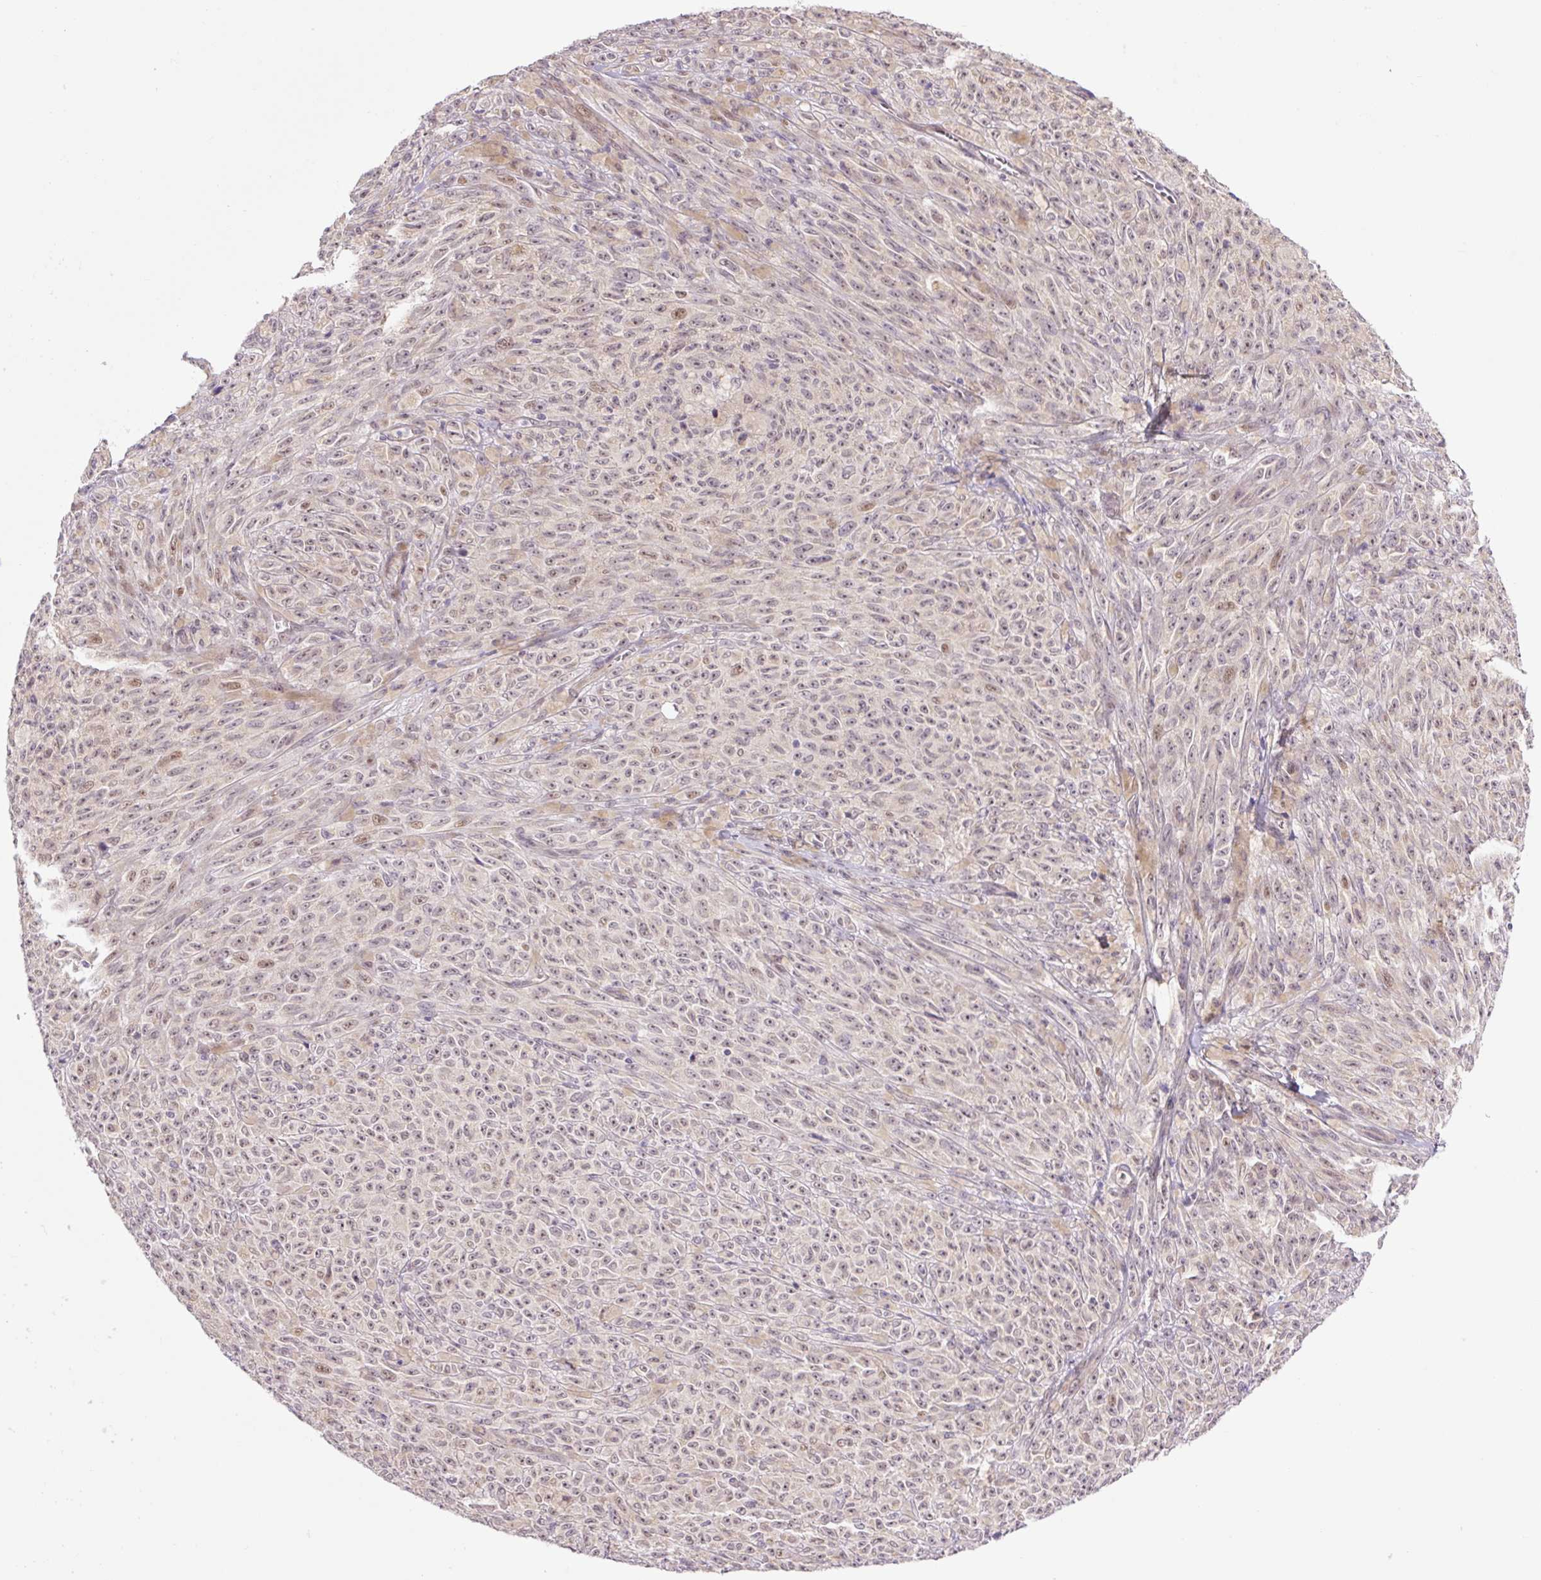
{"staining": {"intensity": "moderate", "quantity": "<25%", "location": "nuclear"}, "tissue": "melanoma", "cell_type": "Tumor cells", "image_type": "cancer", "snomed": [{"axis": "morphology", "description": "Malignant melanoma, NOS"}, {"axis": "topography", "description": "Skin"}], "caption": "Moderate nuclear staining for a protein is identified in about <25% of tumor cells of malignant melanoma using immunohistochemistry.", "gene": "ICE1", "patient": {"sex": "female", "age": 82}}